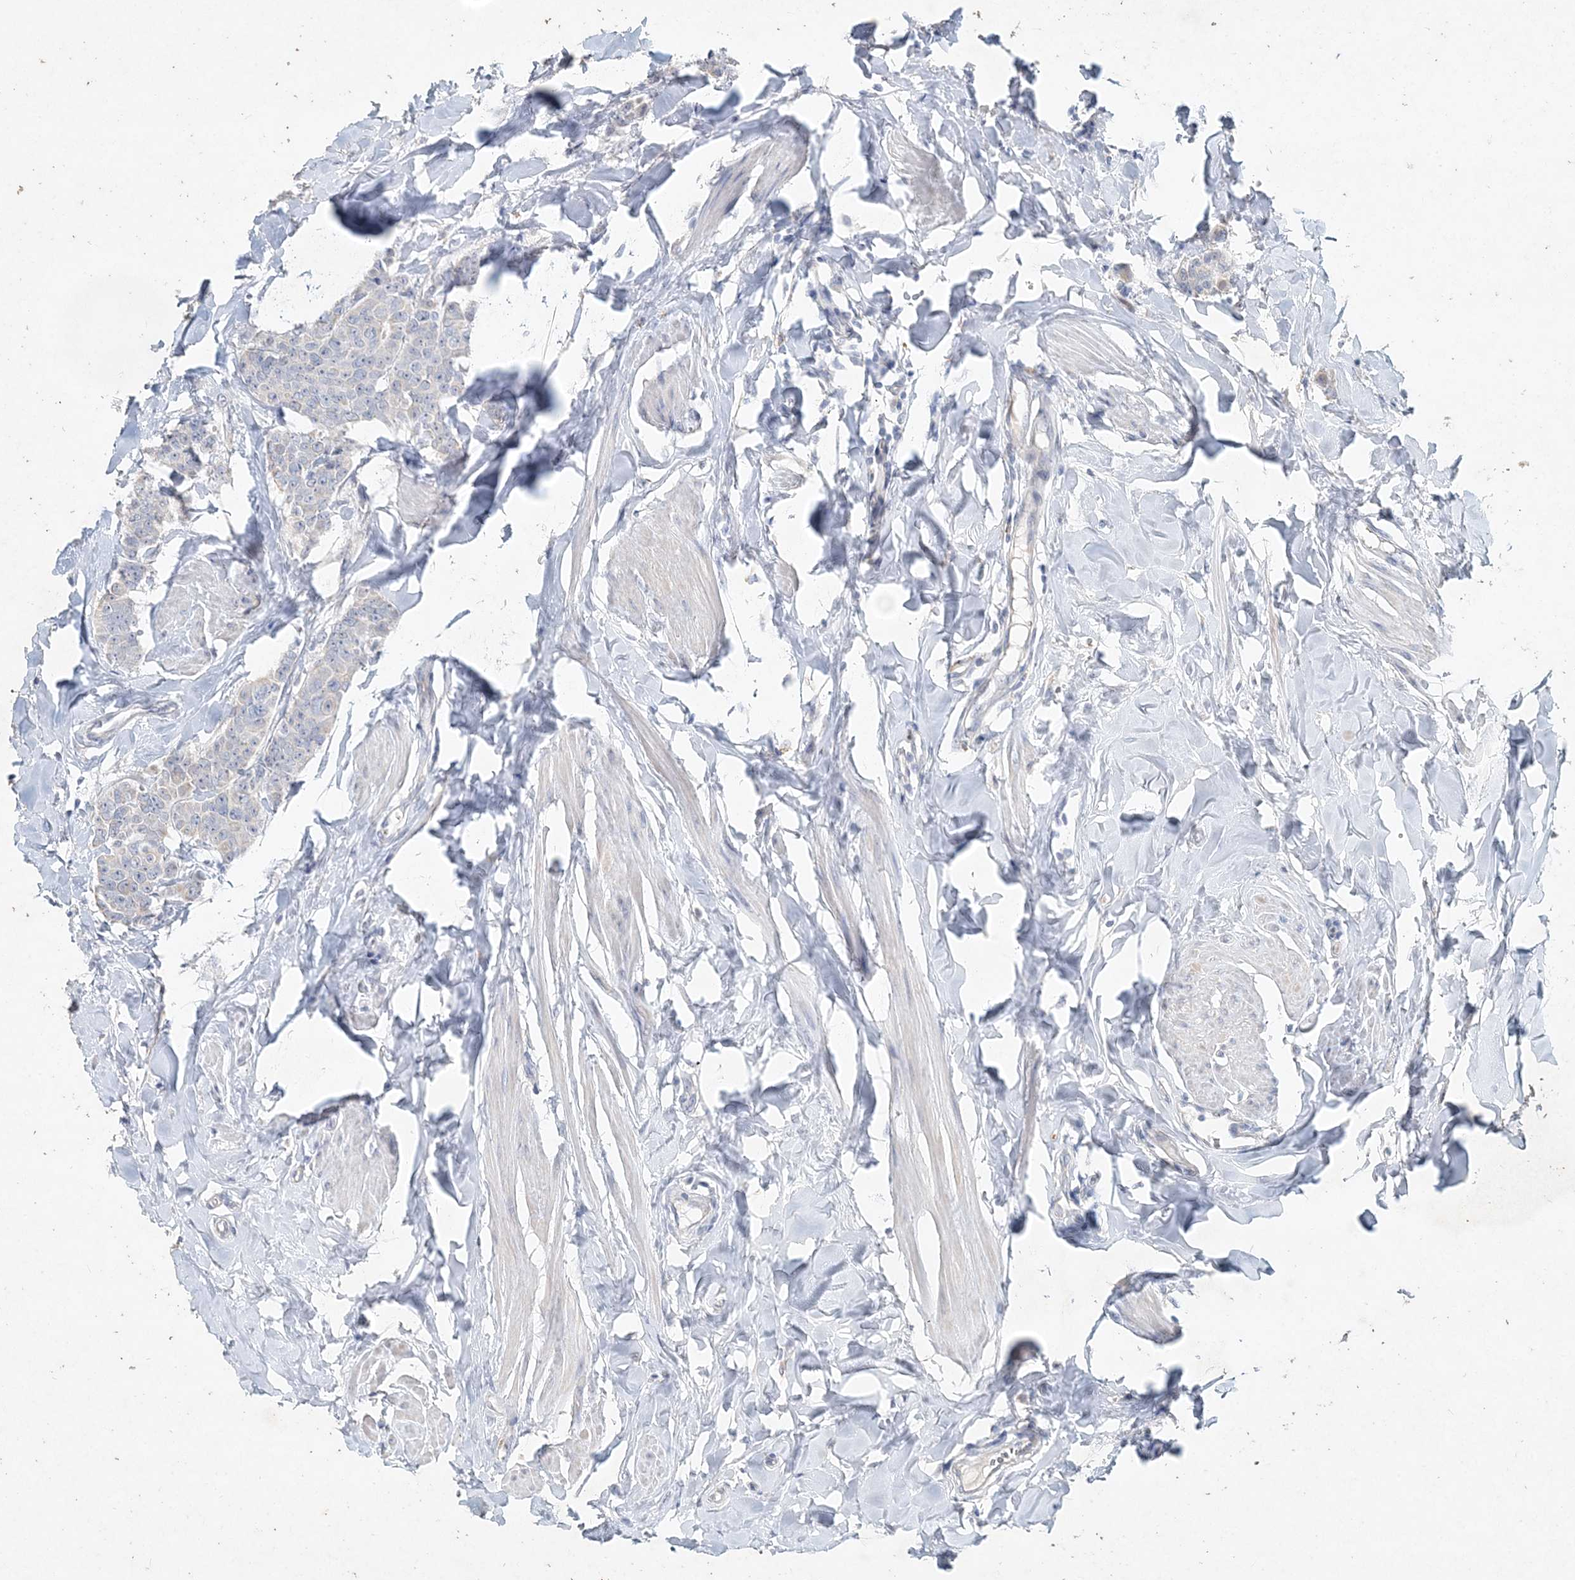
{"staining": {"intensity": "negative", "quantity": "none", "location": "none"}, "tissue": "breast cancer", "cell_type": "Tumor cells", "image_type": "cancer", "snomed": [{"axis": "morphology", "description": "Duct carcinoma"}, {"axis": "topography", "description": "Breast"}], "caption": "Immunohistochemistry (IHC) image of human breast intraductal carcinoma stained for a protein (brown), which reveals no staining in tumor cells. The staining was performed using DAB (3,3'-diaminobenzidine) to visualize the protein expression in brown, while the nuclei were stained in blue with hematoxylin (Magnification: 20x).", "gene": "DNAH5", "patient": {"sex": "female", "age": 40}}